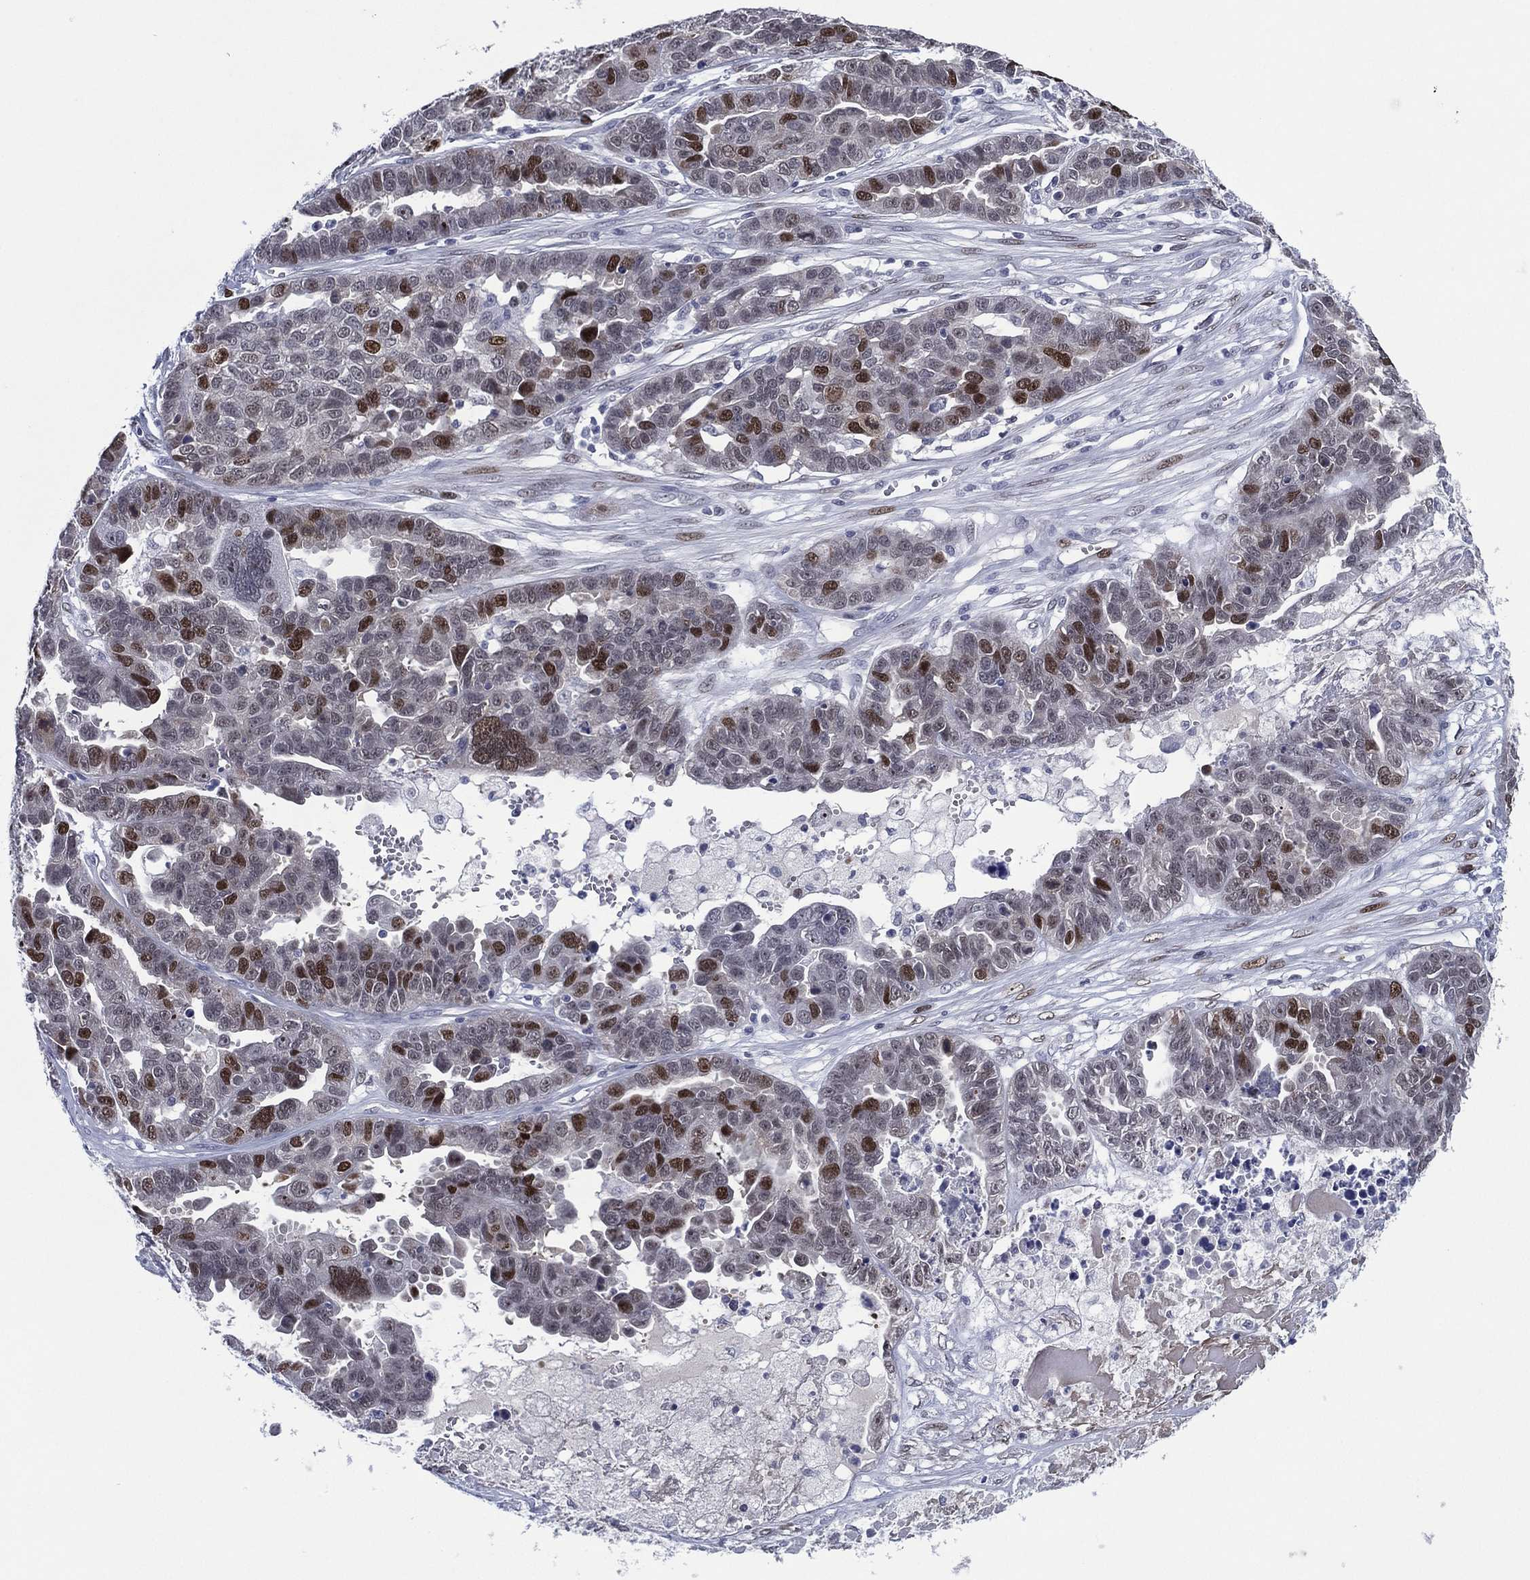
{"staining": {"intensity": "strong", "quantity": "<25%", "location": "nuclear"}, "tissue": "ovarian cancer", "cell_type": "Tumor cells", "image_type": "cancer", "snomed": [{"axis": "morphology", "description": "Cystadenocarcinoma, serous, NOS"}, {"axis": "topography", "description": "Ovary"}], "caption": "Immunohistochemical staining of ovarian cancer shows medium levels of strong nuclear expression in about <25% of tumor cells.", "gene": "GATA6", "patient": {"sex": "female", "age": 87}}